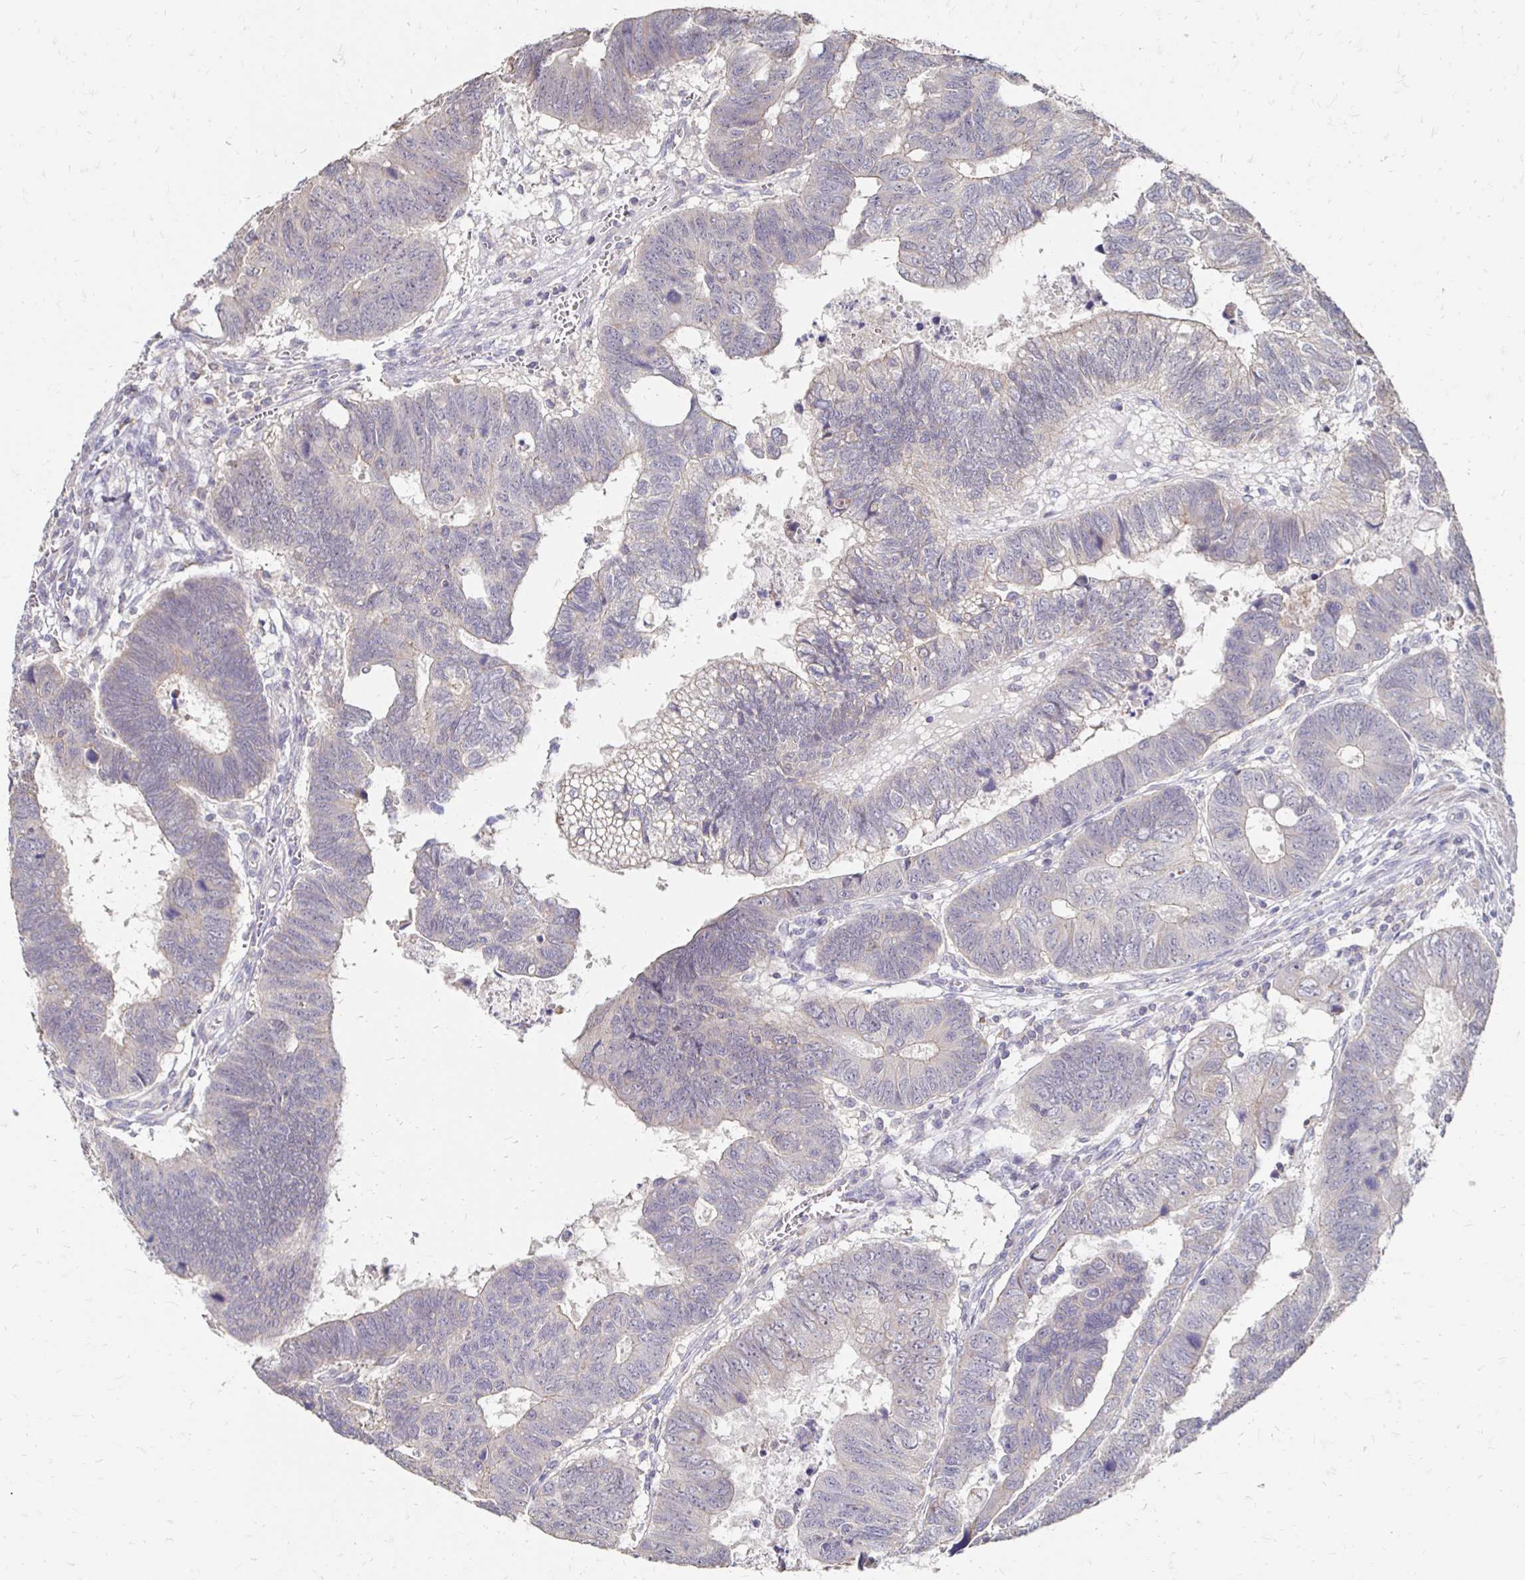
{"staining": {"intensity": "weak", "quantity": "25%-75%", "location": "cytoplasmic/membranous"}, "tissue": "colorectal cancer", "cell_type": "Tumor cells", "image_type": "cancer", "snomed": [{"axis": "morphology", "description": "Adenocarcinoma, NOS"}, {"axis": "topography", "description": "Colon"}], "caption": "High-power microscopy captured an immunohistochemistry (IHC) histopathology image of colorectal adenocarcinoma, revealing weak cytoplasmic/membranous expression in approximately 25%-75% of tumor cells.", "gene": "ZNF727", "patient": {"sex": "male", "age": 62}}